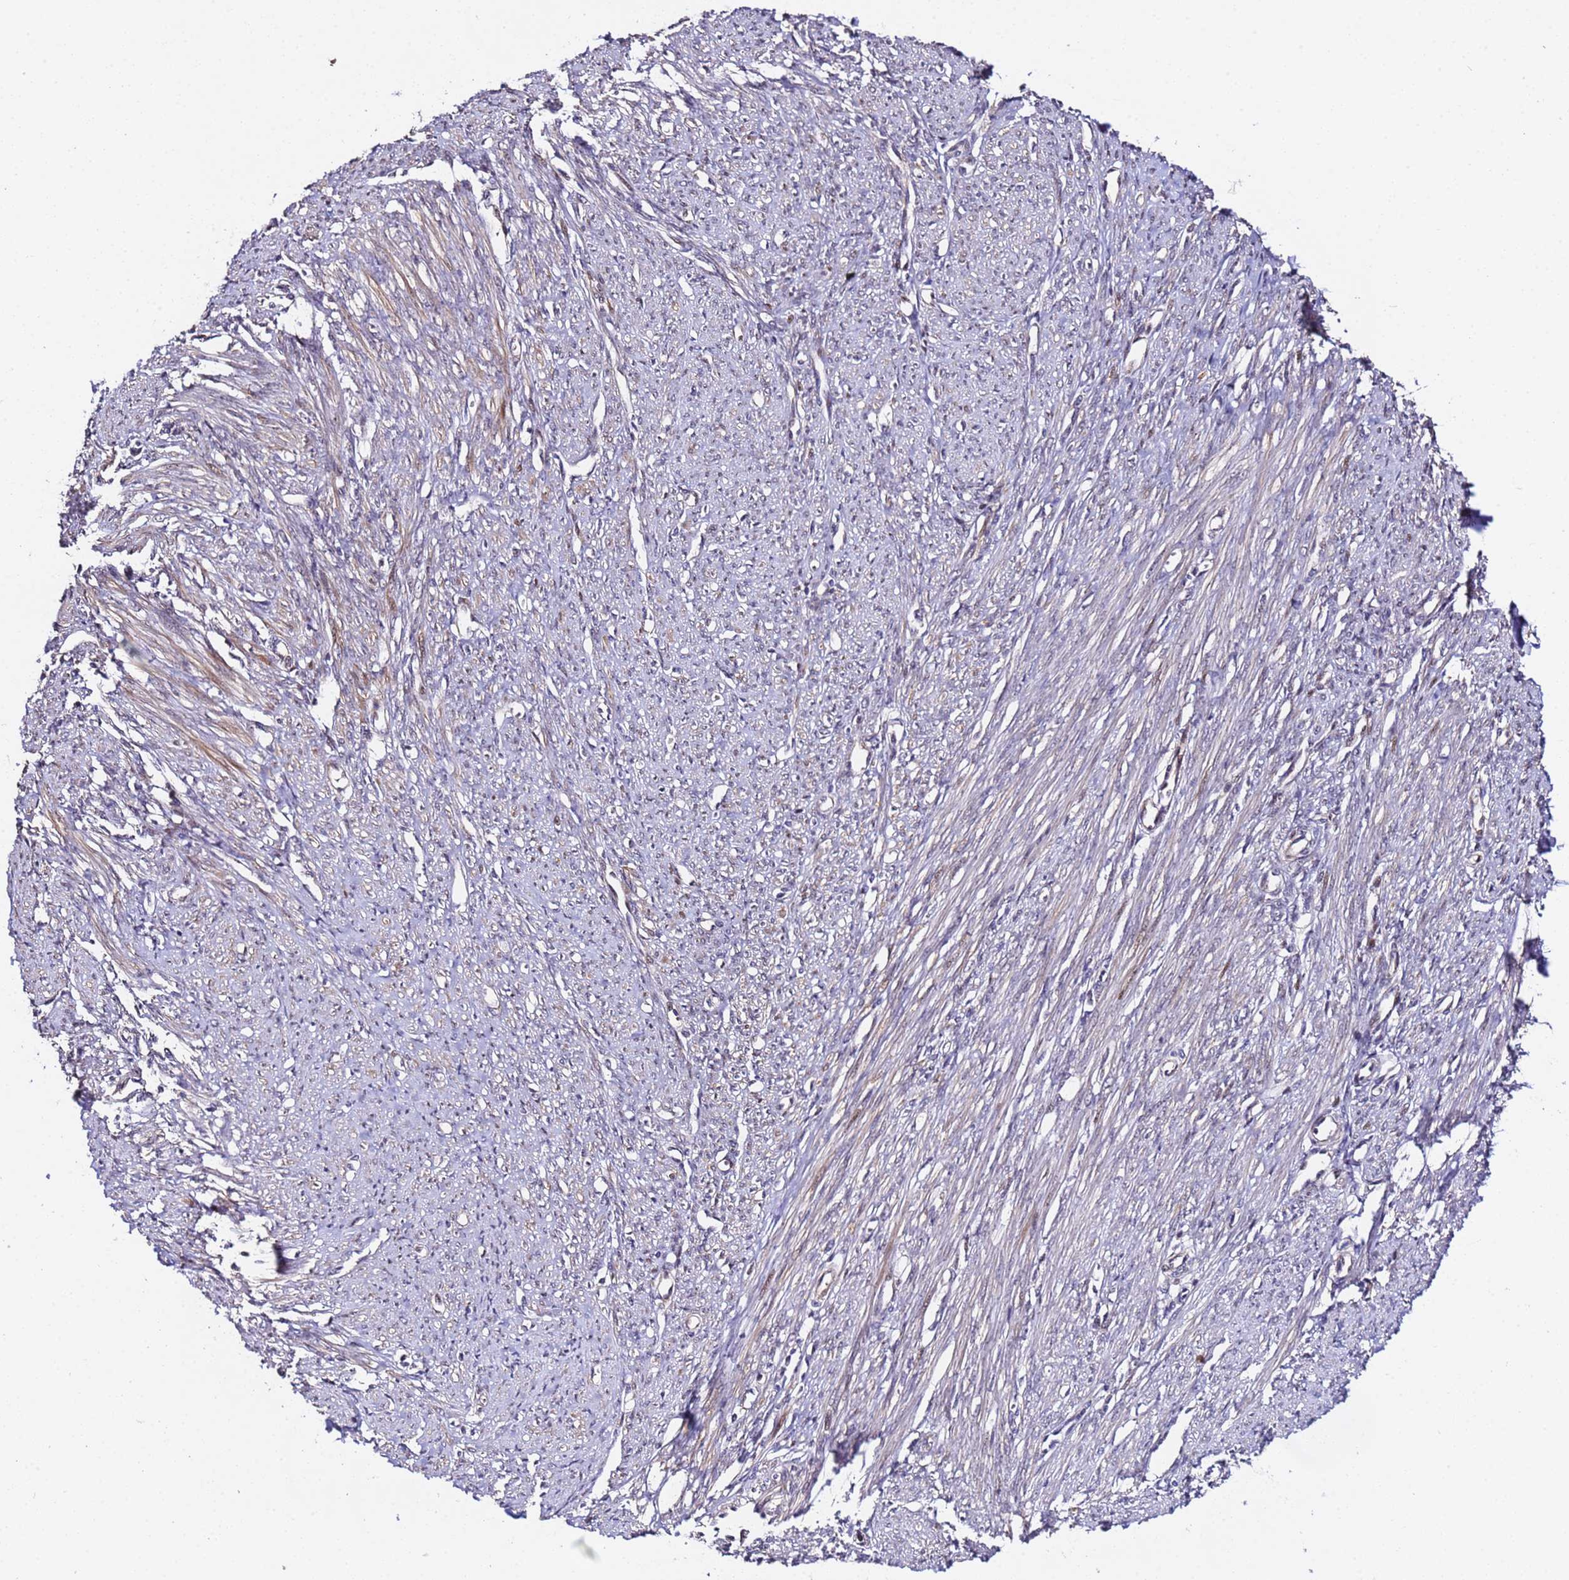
{"staining": {"intensity": "strong", "quantity": "25%-75%", "location": "cytoplasmic/membranous,nuclear"}, "tissue": "smooth muscle", "cell_type": "Smooth muscle cells", "image_type": "normal", "snomed": [{"axis": "morphology", "description": "Normal tissue, NOS"}, {"axis": "topography", "description": "Smooth muscle"}, {"axis": "topography", "description": "Uterus"}], "caption": "Immunohistochemical staining of benign smooth muscle displays 25%-75% levels of strong cytoplasmic/membranous,nuclear protein expression in approximately 25%-75% of smooth muscle cells.", "gene": "WNK4", "patient": {"sex": "female", "age": 59}}